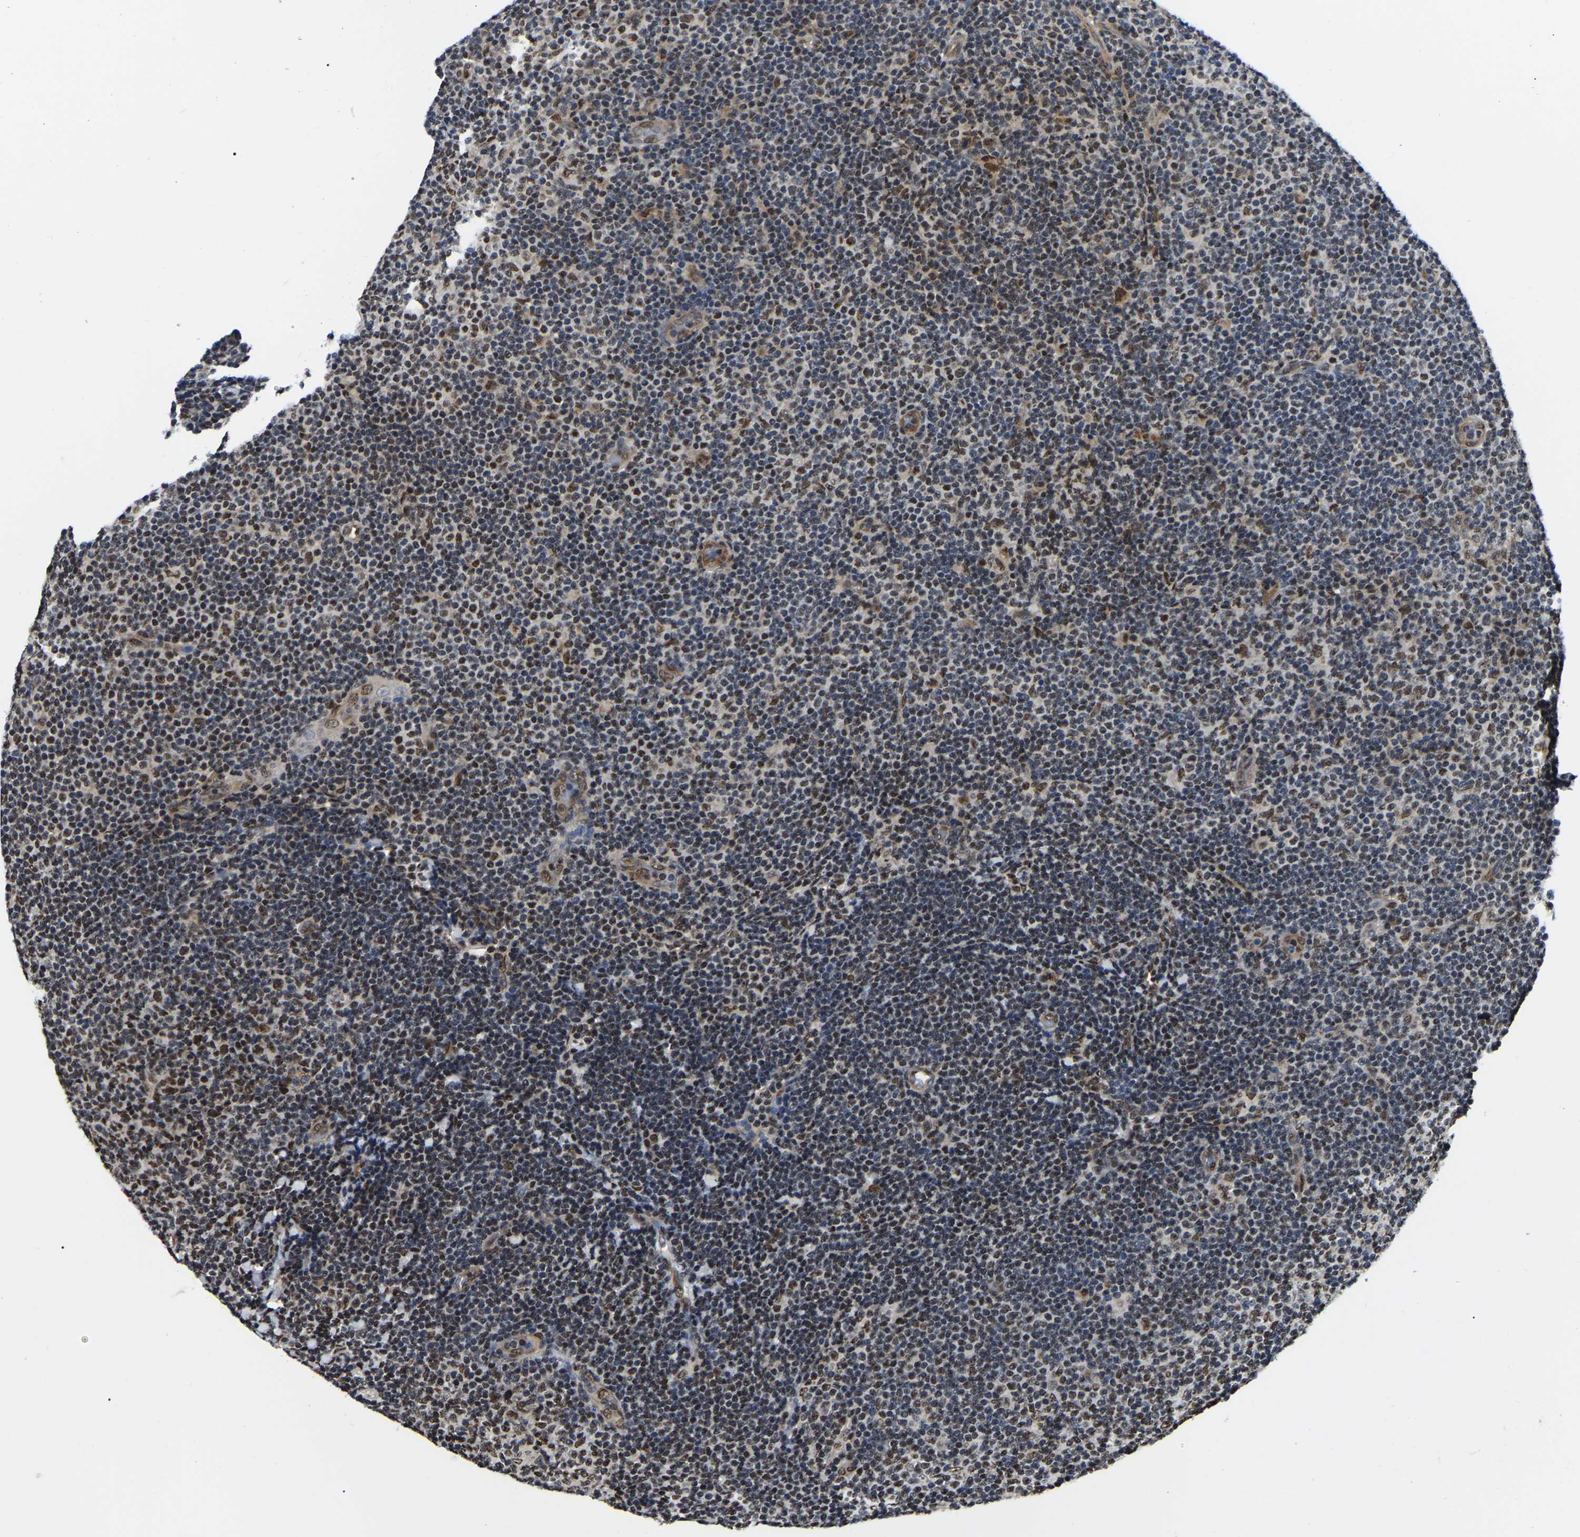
{"staining": {"intensity": "moderate", "quantity": ">75%", "location": "nuclear"}, "tissue": "lymphoma", "cell_type": "Tumor cells", "image_type": "cancer", "snomed": [{"axis": "morphology", "description": "Malignant lymphoma, non-Hodgkin's type, Low grade"}, {"axis": "topography", "description": "Lymph node"}], "caption": "High-magnification brightfield microscopy of low-grade malignant lymphoma, non-Hodgkin's type stained with DAB (3,3'-diaminobenzidine) (brown) and counterstained with hematoxylin (blue). tumor cells exhibit moderate nuclear expression is seen in about>75% of cells.", "gene": "TRIM35", "patient": {"sex": "male", "age": 83}}